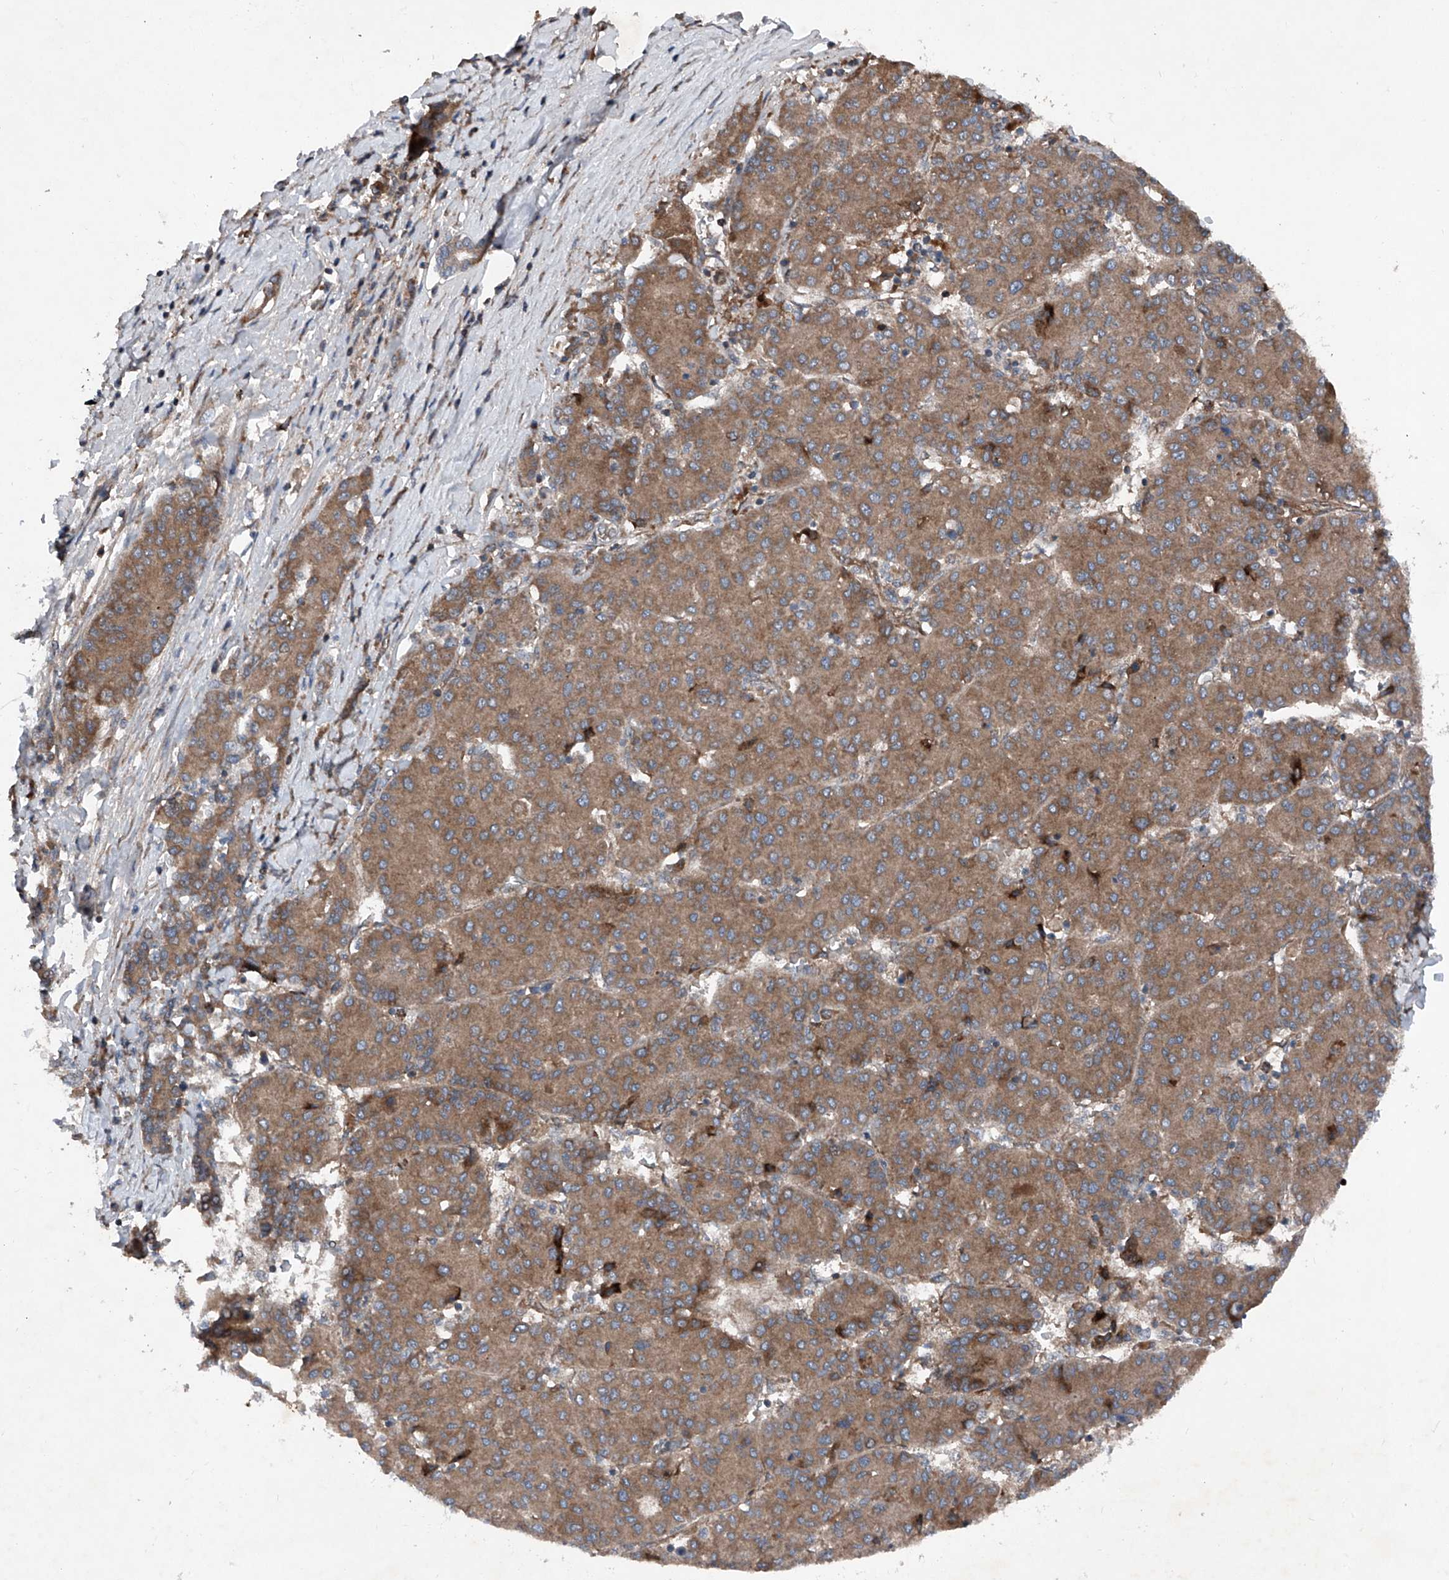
{"staining": {"intensity": "moderate", "quantity": ">75%", "location": "cytoplasmic/membranous"}, "tissue": "liver cancer", "cell_type": "Tumor cells", "image_type": "cancer", "snomed": [{"axis": "morphology", "description": "Carcinoma, Hepatocellular, NOS"}, {"axis": "topography", "description": "Liver"}], "caption": "The image reveals immunohistochemical staining of liver cancer (hepatocellular carcinoma). There is moderate cytoplasmic/membranous positivity is identified in approximately >75% of tumor cells.", "gene": "DAD1", "patient": {"sex": "male", "age": 65}}